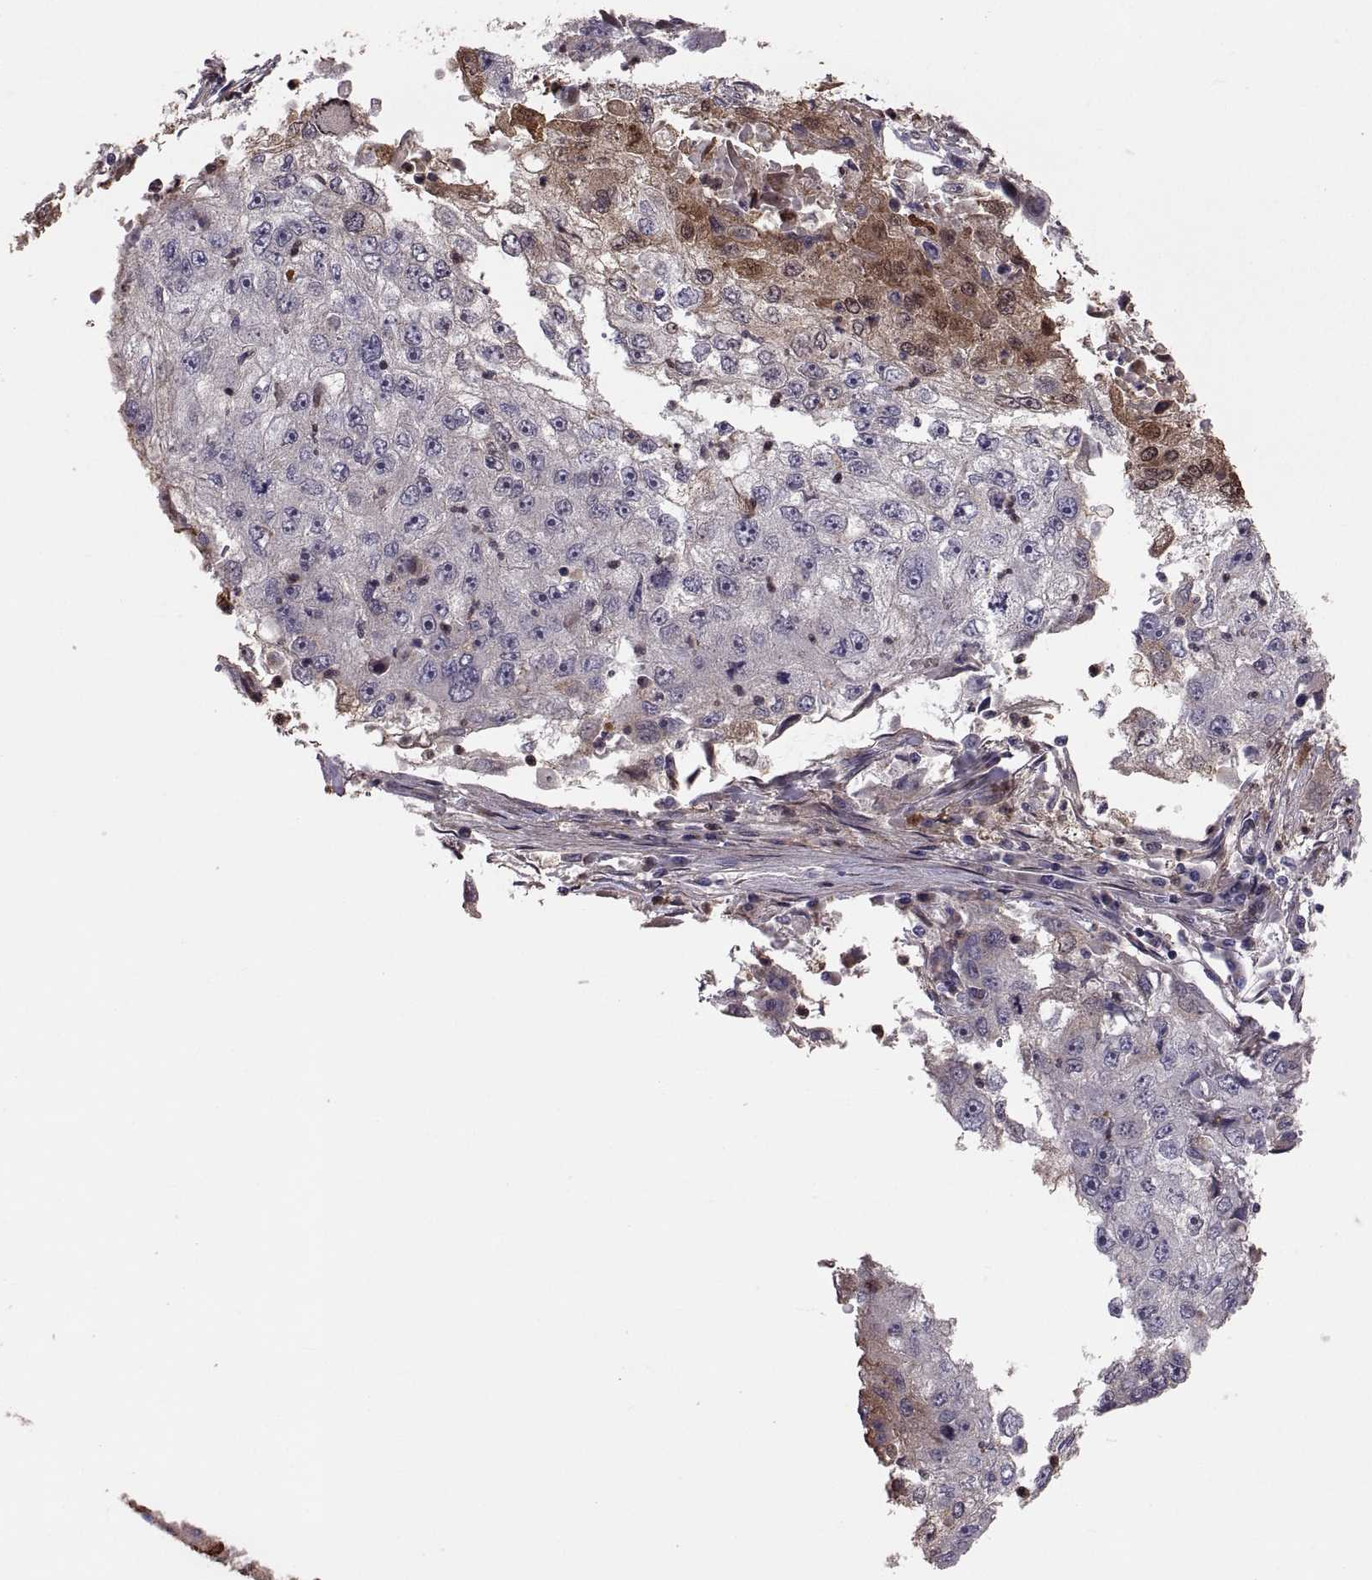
{"staining": {"intensity": "weak", "quantity": "<25%", "location": "cytoplasmic/membranous"}, "tissue": "cervical cancer", "cell_type": "Tumor cells", "image_type": "cancer", "snomed": [{"axis": "morphology", "description": "Squamous cell carcinoma, NOS"}, {"axis": "topography", "description": "Cervix"}], "caption": "DAB immunohistochemical staining of cervical cancer shows no significant expression in tumor cells.", "gene": "TESC", "patient": {"sex": "female", "age": 36}}